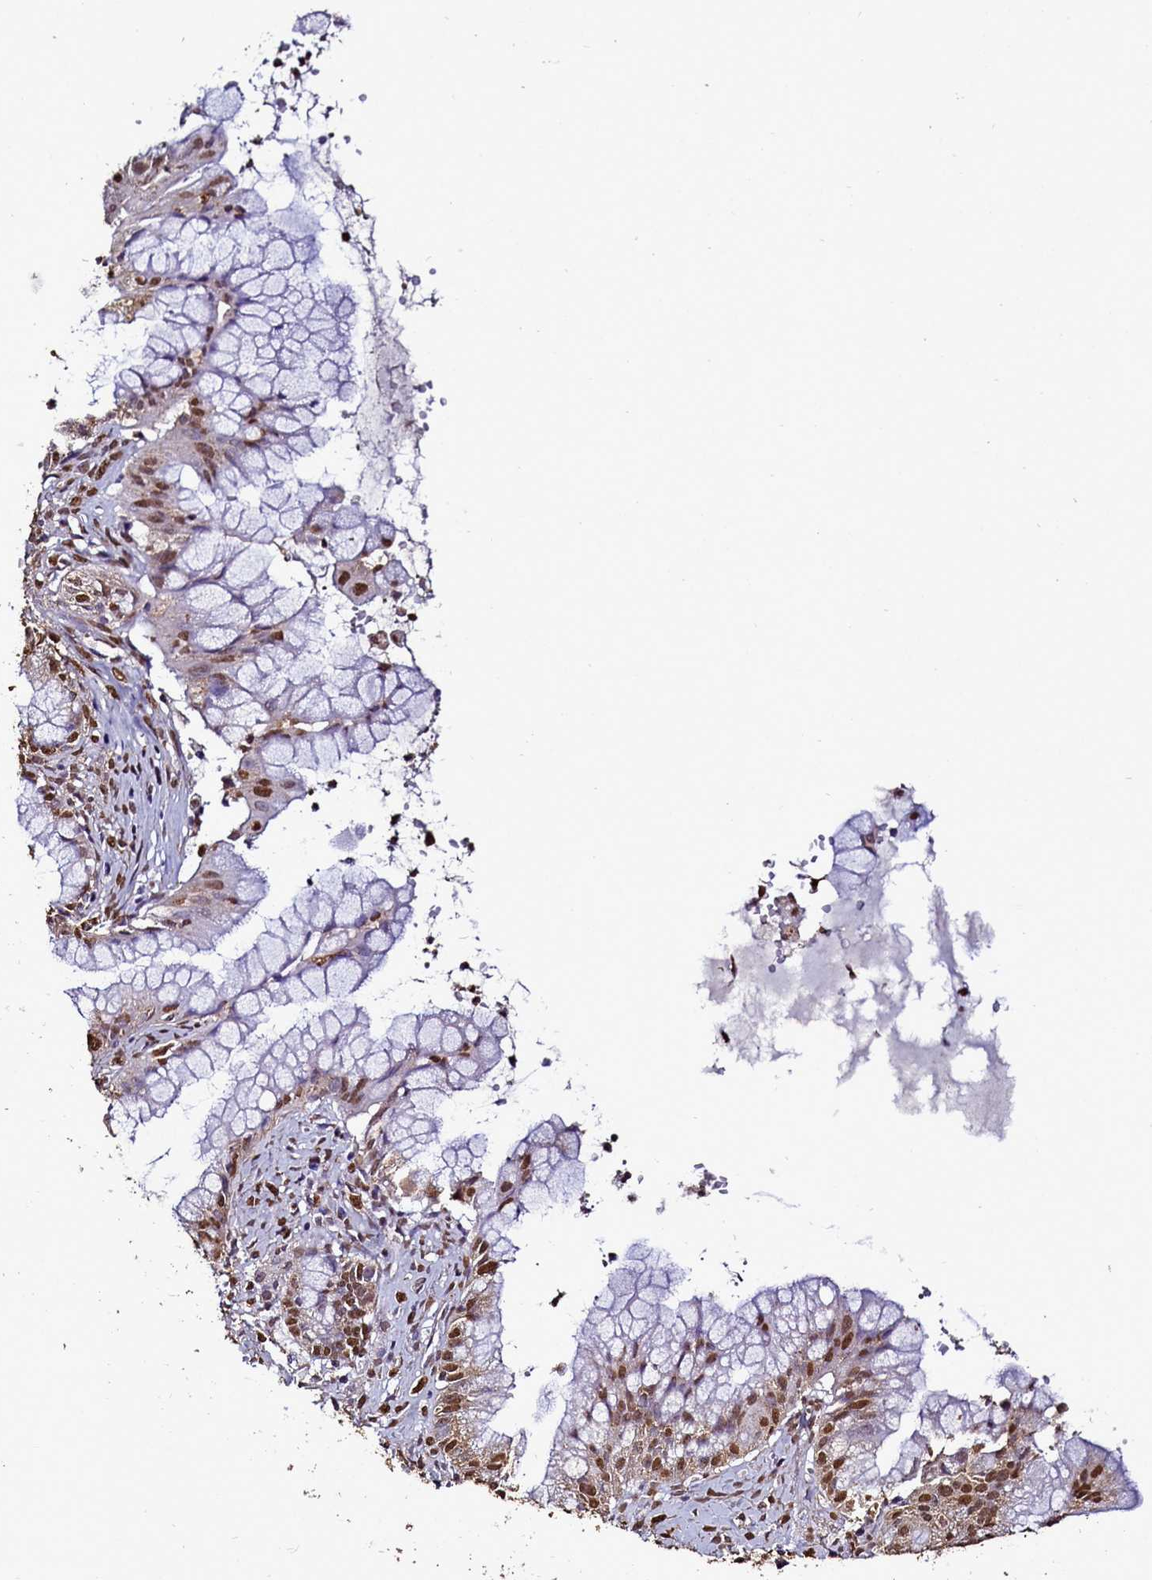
{"staining": {"intensity": "moderate", "quantity": ">75%", "location": "nuclear"}, "tissue": "ovarian cancer", "cell_type": "Tumor cells", "image_type": "cancer", "snomed": [{"axis": "morphology", "description": "Cystadenocarcinoma, mucinous, NOS"}, {"axis": "topography", "description": "Ovary"}], "caption": "A brown stain shows moderate nuclear positivity of a protein in mucinous cystadenocarcinoma (ovarian) tumor cells.", "gene": "TRIP6", "patient": {"sex": "female", "age": 70}}